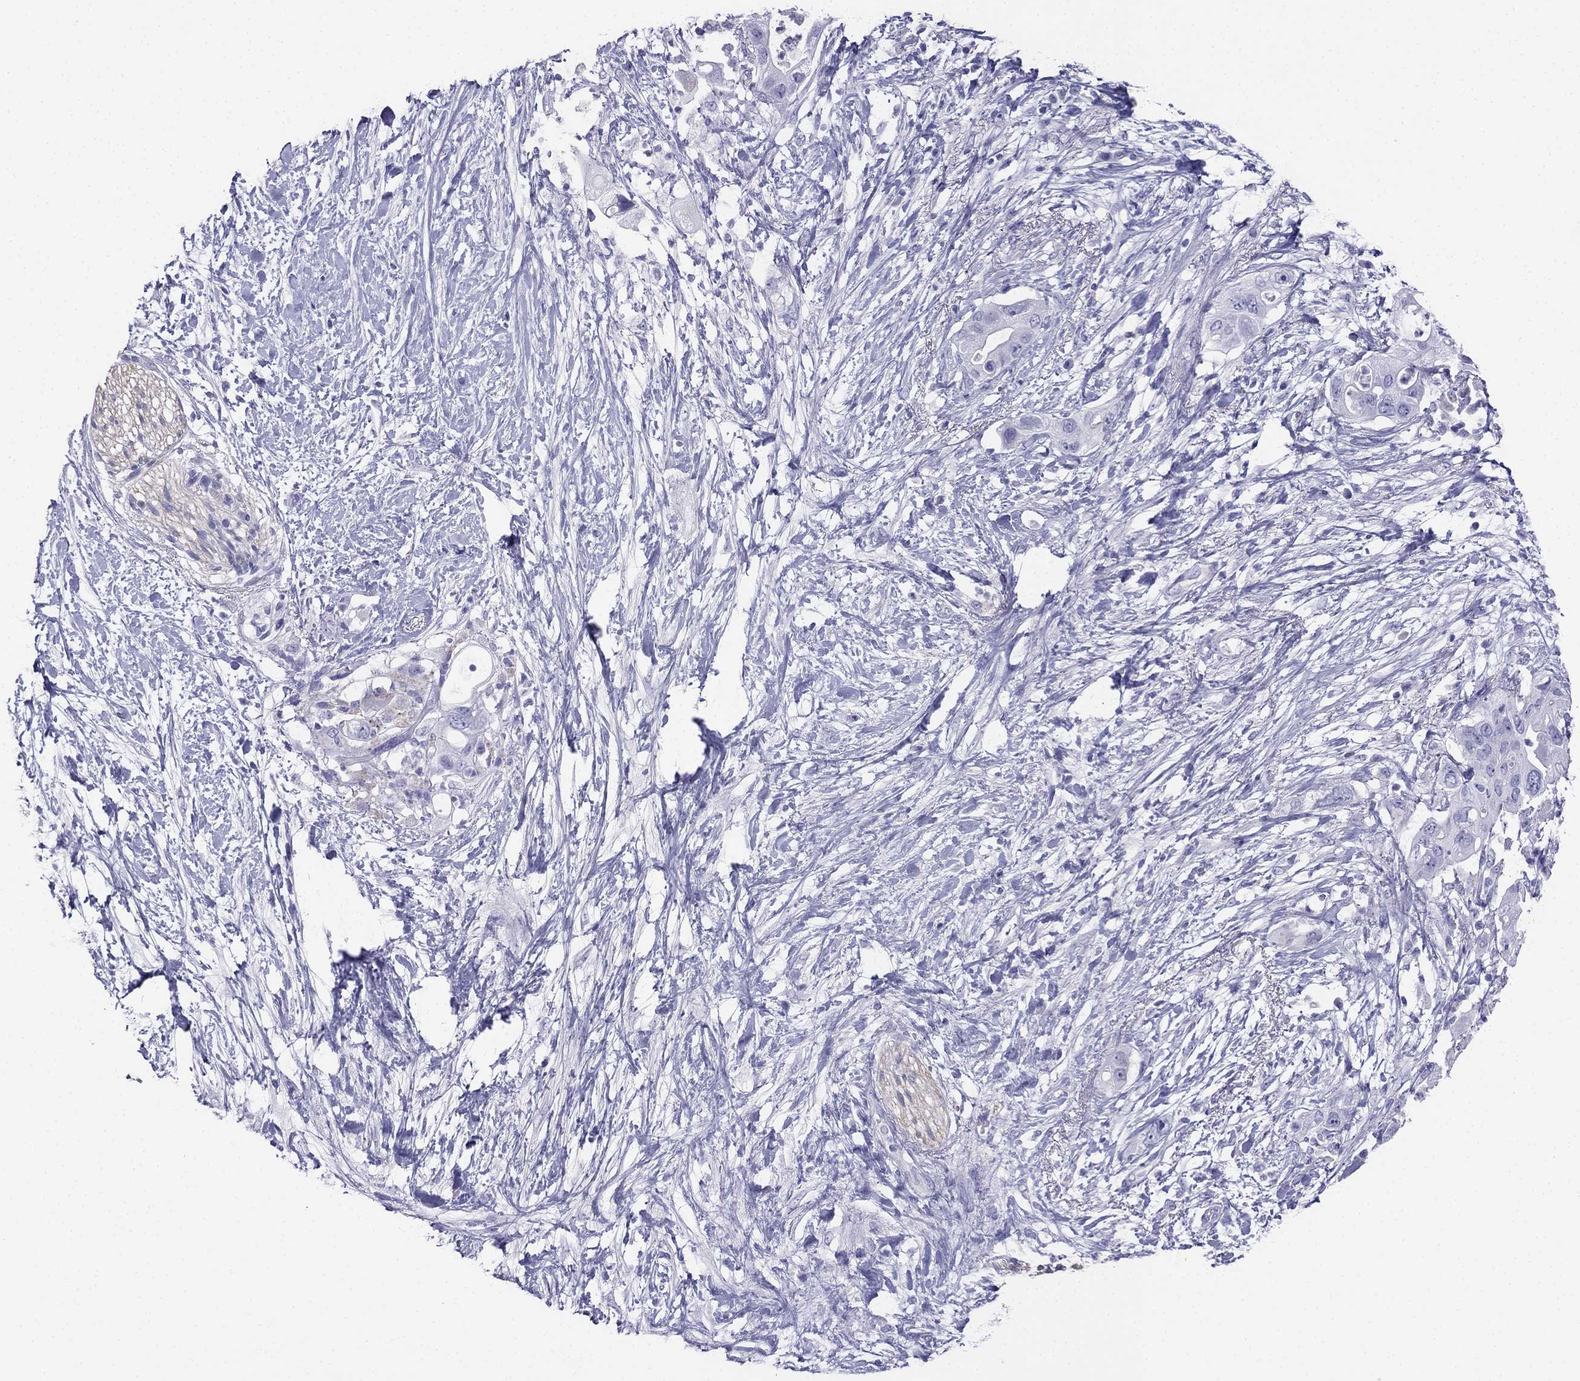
{"staining": {"intensity": "negative", "quantity": "none", "location": "none"}, "tissue": "pancreatic cancer", "cell_type": "Tumor cells", "image_type": "cancer", "snomed": [{"axis": "morphology", "description": "Adenocarcinoma, NOS"}, {"axis": "topography", "description": "Pancreas"}], "caption": "Immunohistochemistry (IHC) histopathology image of pancreatic cancer (adenocarcinoma) stained for a protein (brown), which demonstrates no staining in tumor cells. (Brightfield microscopy of DAB immunohistochemistry (IHC) at high magnification).", "gene": "ALOXE3", "patient": {"sex": "female", "age": 72}}